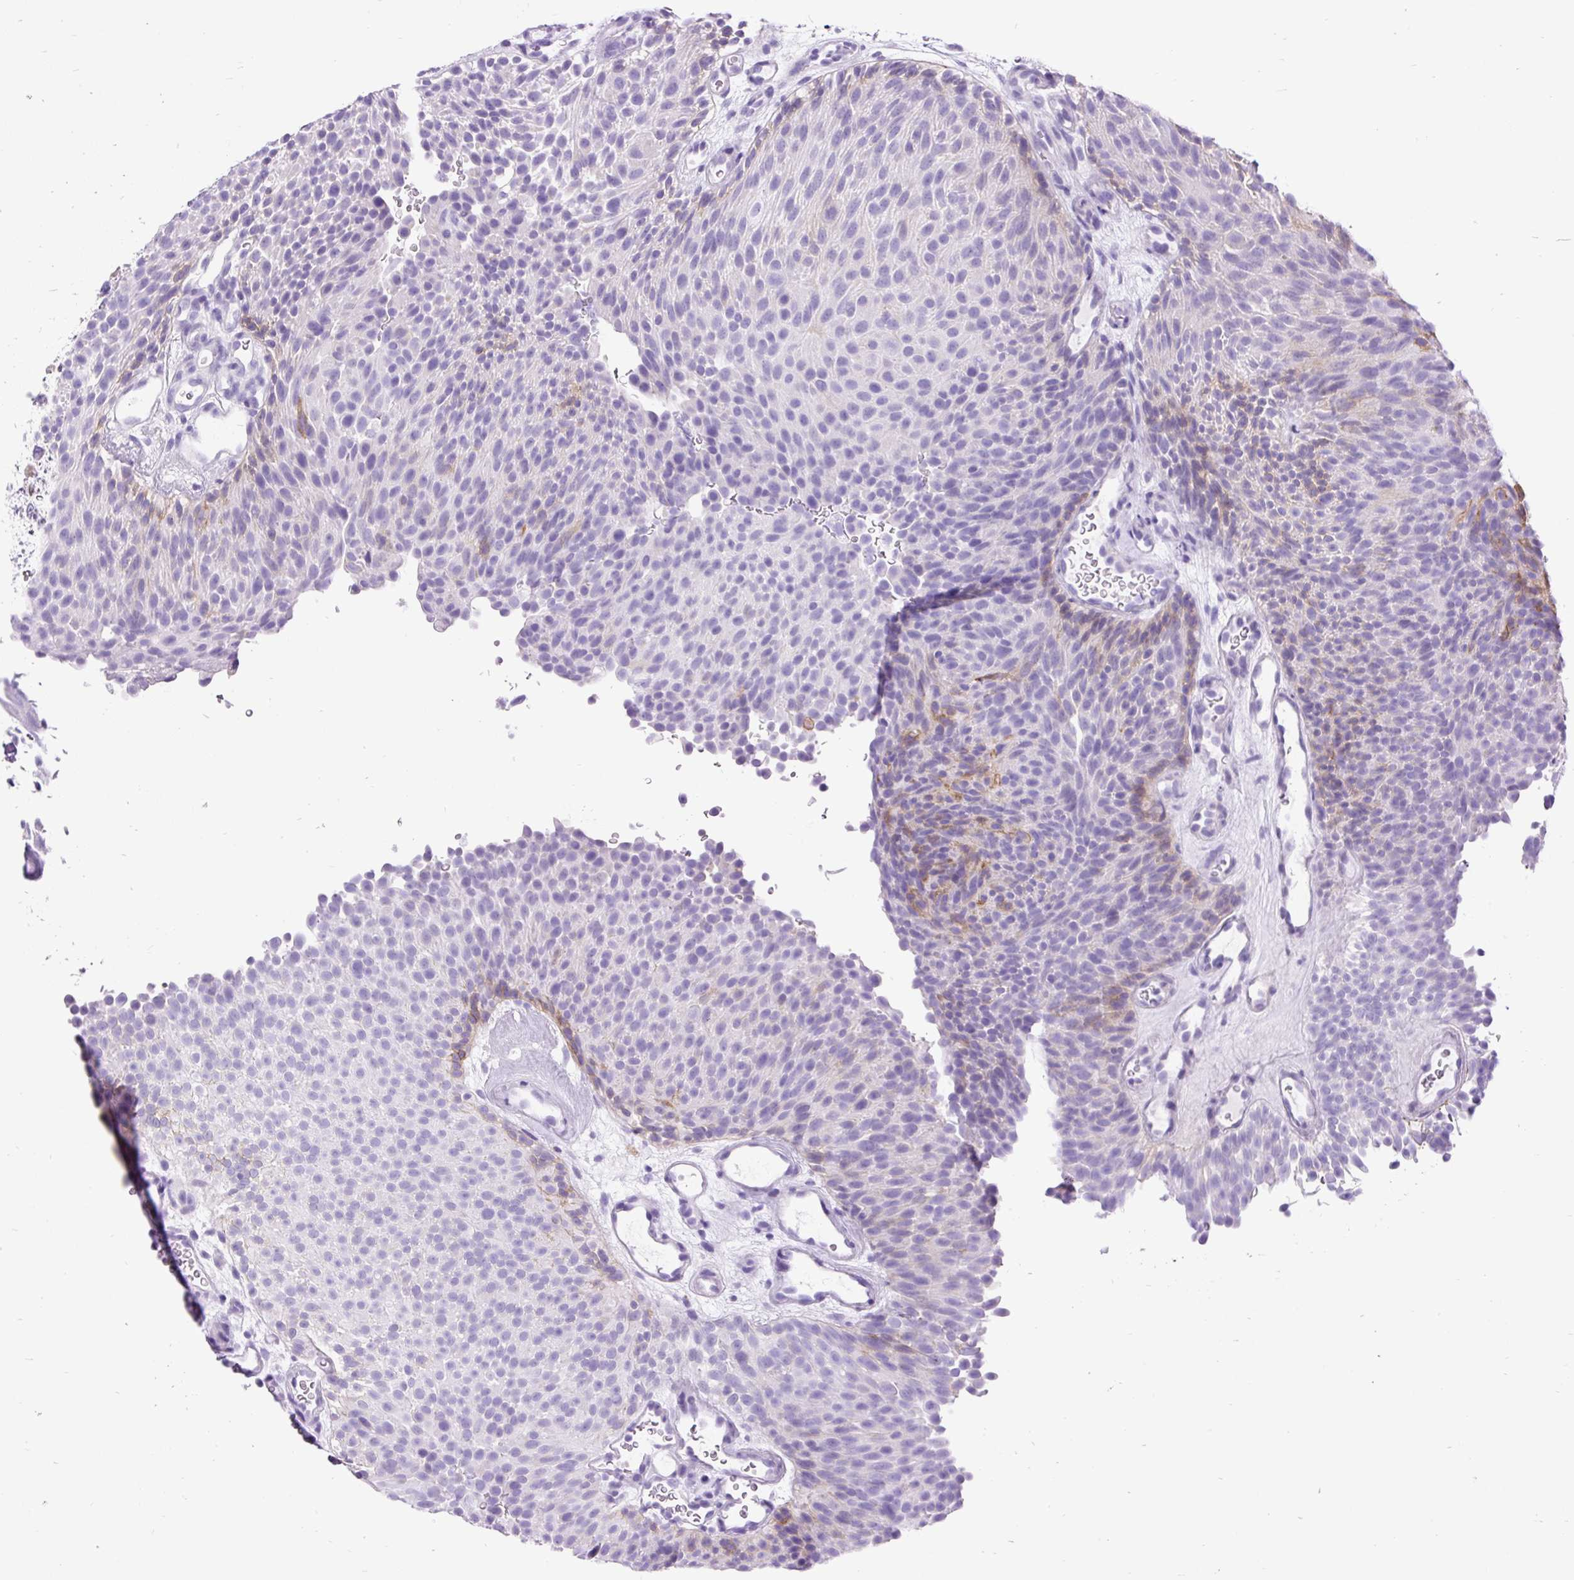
{"staining": {"intensity": "weak", "quantity": "<25%", "location": "cytoplasmic/membranous"}, "tissue": "urothelial cancer", "cell_type": "Tumor cells", "image_type": "cancer", "snomed": [{"axis": "morphology", "description": "Urothelial carcinoma, Low grade"}, {"axis": "topography", "description": "Urinary bladder"}], "caption": "DAB immunohistochemical staining of low-grade urothelial carcinoma displays no significant positivity in tumor cells. (DAB (3,3'-diaminobenzidine) immunohistochemistry (IHC) visualized using brightfield microscopy, high magnification).", "gene": "PDIA2", "patient": {"sex": "male", "age": 78}}